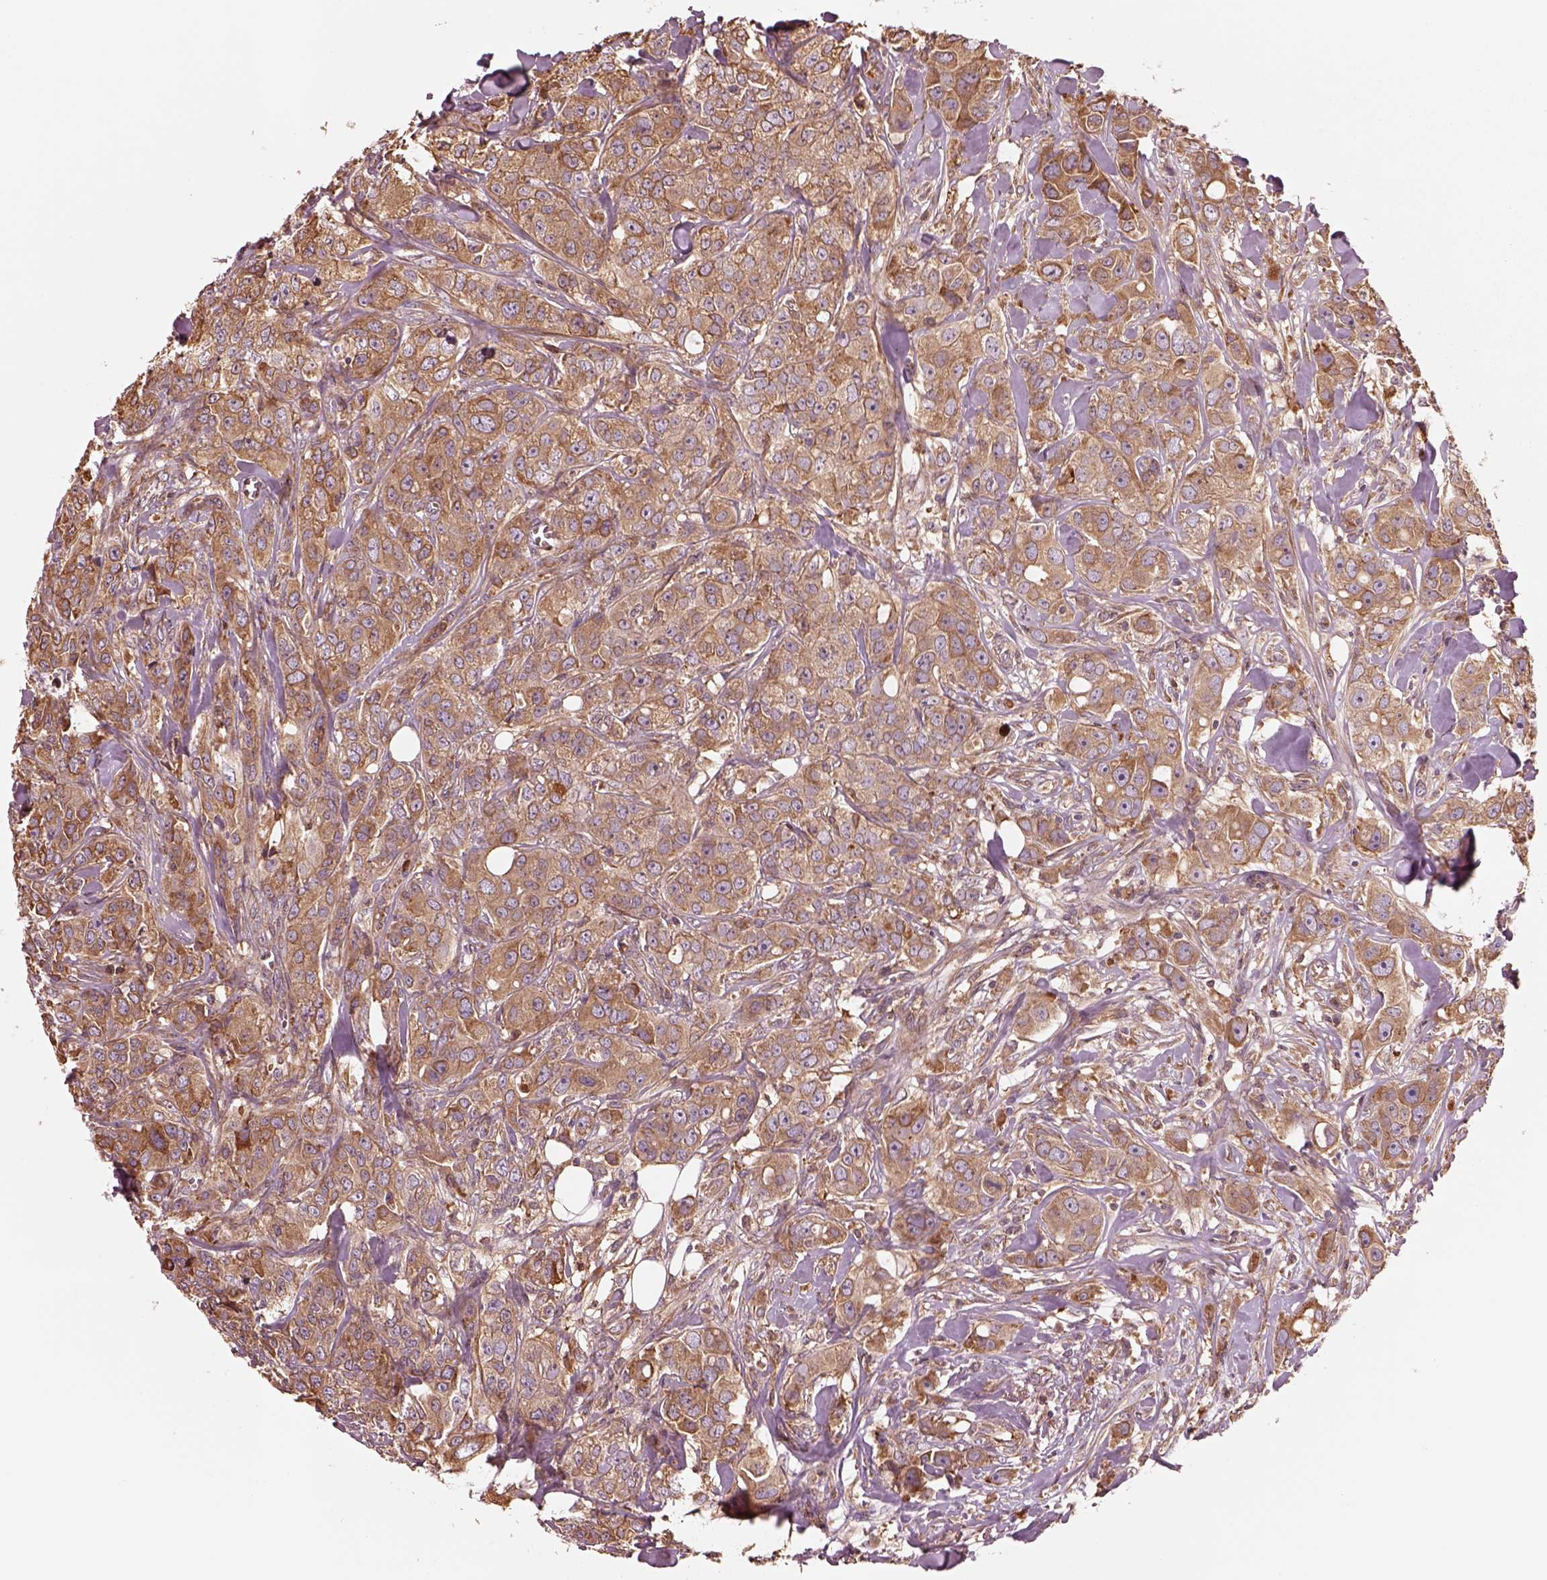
{"staining": {"intensity": "moderate", "quantity": "25%-75%", "location": "cytoplasmic/membranous"}, "tissue": "breast cancer", "cell_type": "Tumor cells", "image_type": "cancer", "snomed": [{"axis": "morphology", "description": "Duct carcinoma"}, {"axis": "topography", "description": "Breast"}], "caption": "IHC image of invasive ductal carcinoma (breast) stained for a protein (brown), which exhibits medium levels of moderate cytoplasmic/membranous positivity in approximately 25%-75% of tumor cells.", "gene": "ASCC2", "patient": {"sex": "female", "age": 43}}